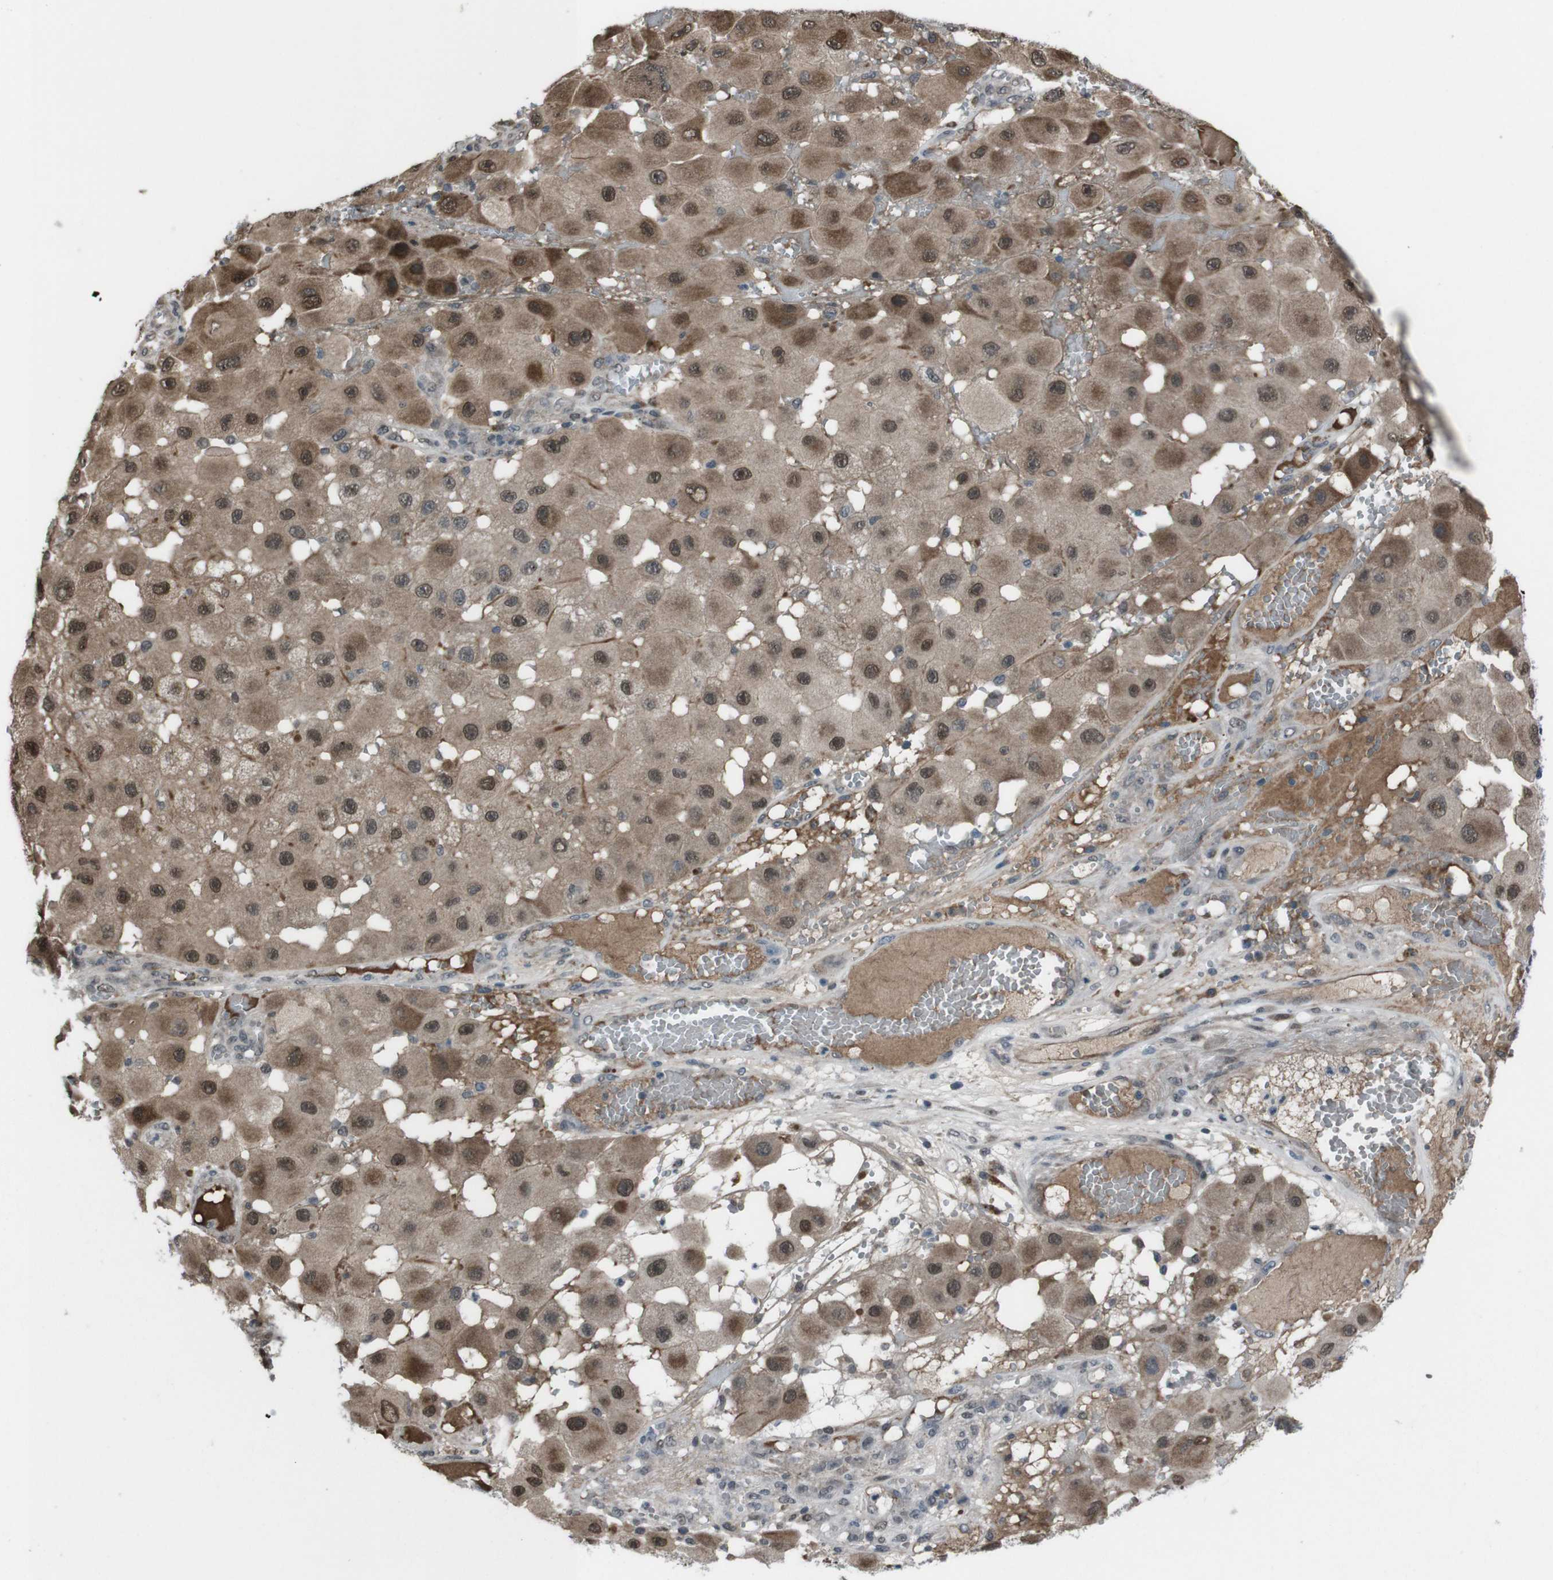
{"staining": {"intensity": "moderate", "quantity": ">75%", "location": "cytoplasmic/membranous,nuclear"}, "tissue": "melanoma", "cell_type": "Tumor cells", "image_type": "cancer", "snomed": [{"axis": "morphology", "description": "Malignant melanoma, NOS"}, {"axis": "topography", "description": "Skin"}], "caption": "A medium amount of moderate cytoplasmic/membranous and nuclear expression is present in about >75% of tumor cells in malignant melanoma tissue.", "gene": "SS18L1", "patient": {"sex": "female", "age": 81}}